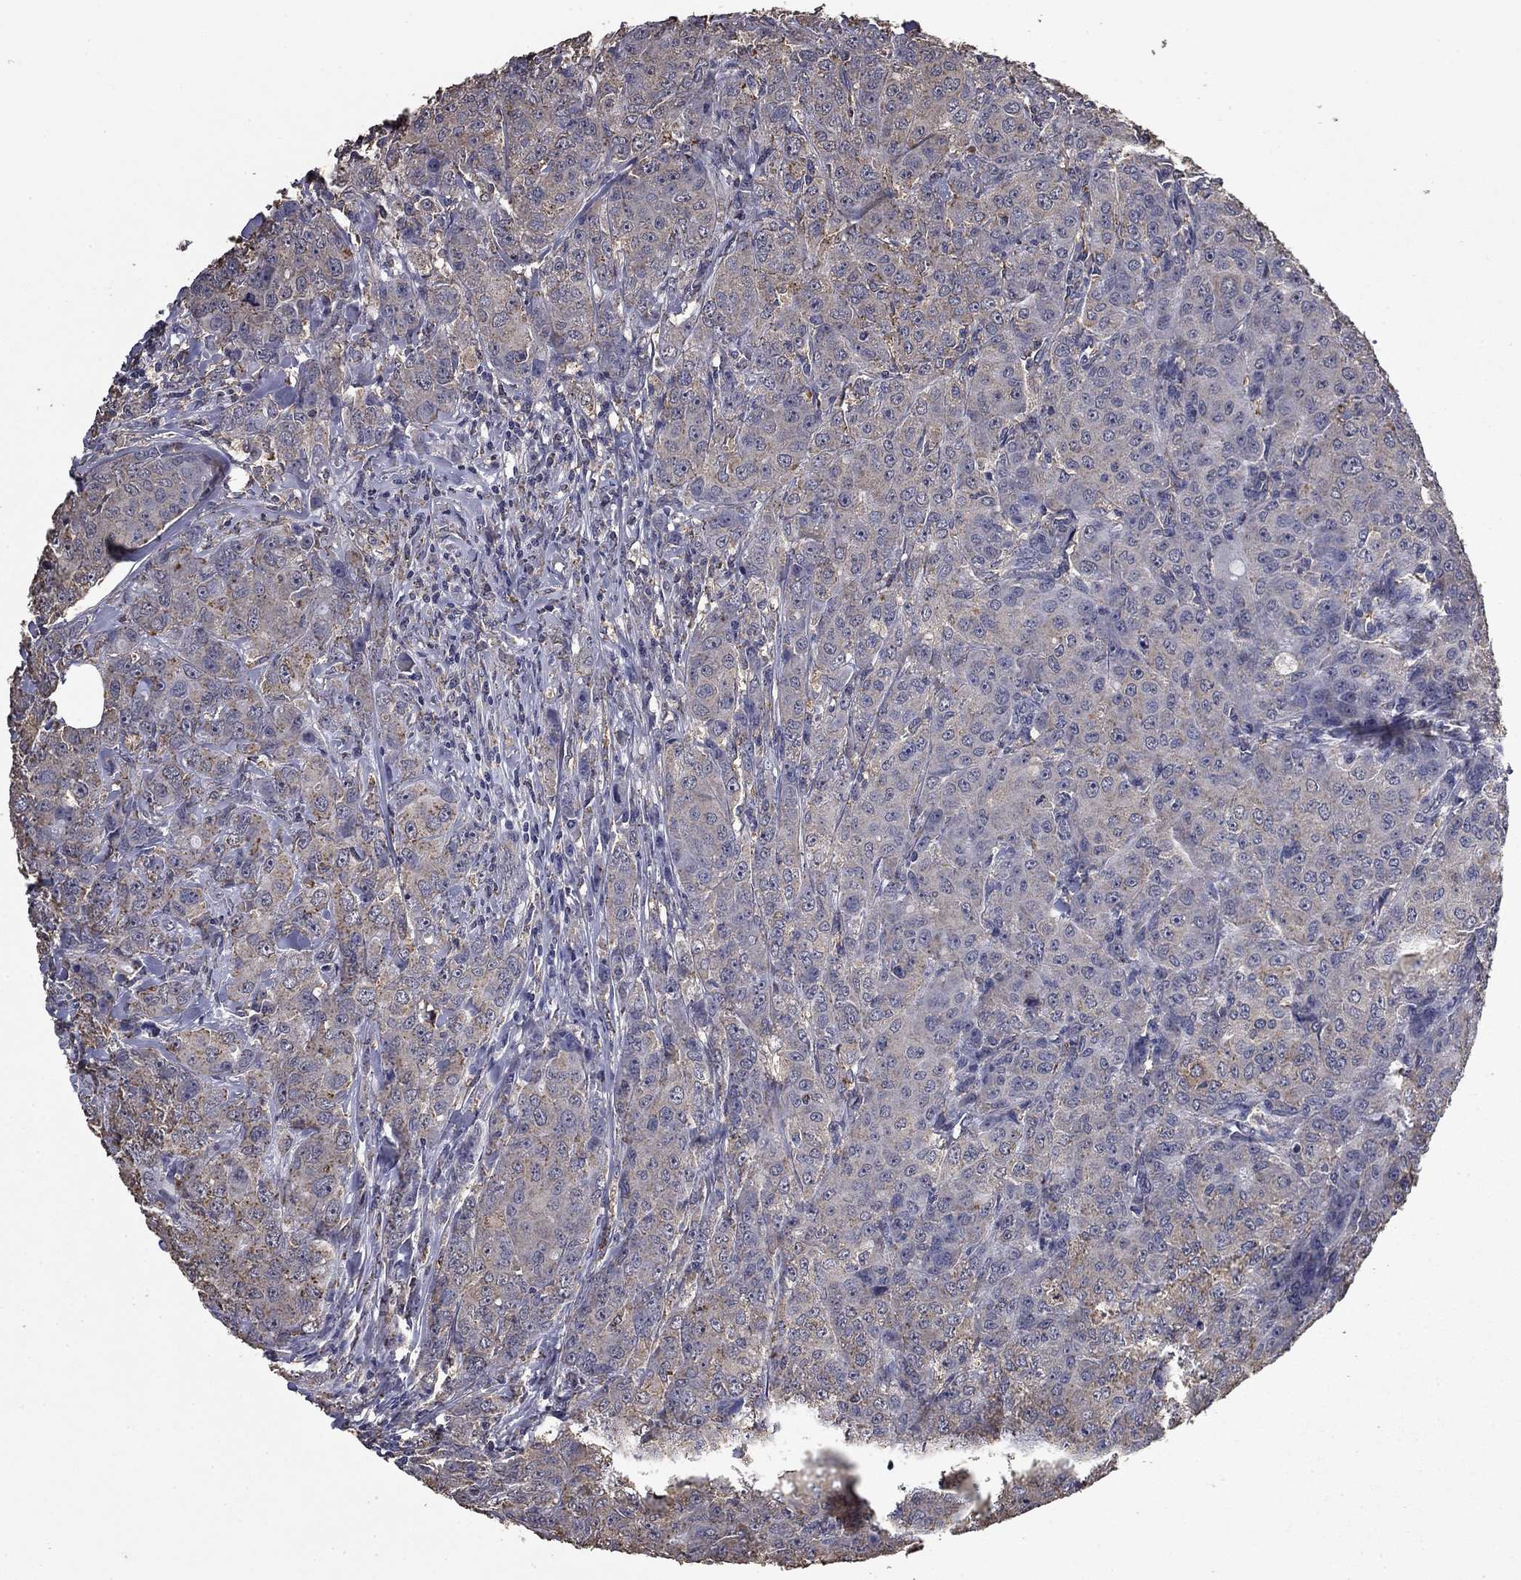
{"staining": {"intensity": "negative", "quantity": "none", "location": "none"}, "tissue": "breast cancer", "cell_type": "Tumor cells", "image_type": "cancer", "snomed": [{"axis": "morphology", "description": "Duct carcinoma"}, {"axis": "topography", "description": "Breast"}], "caption": "Immunohistochemistry of human breast intraductal carcinoma reveals no staining in tumor cells.", "gene": "MFAP3L", "patient": {"sex": "female", "age": 43}}